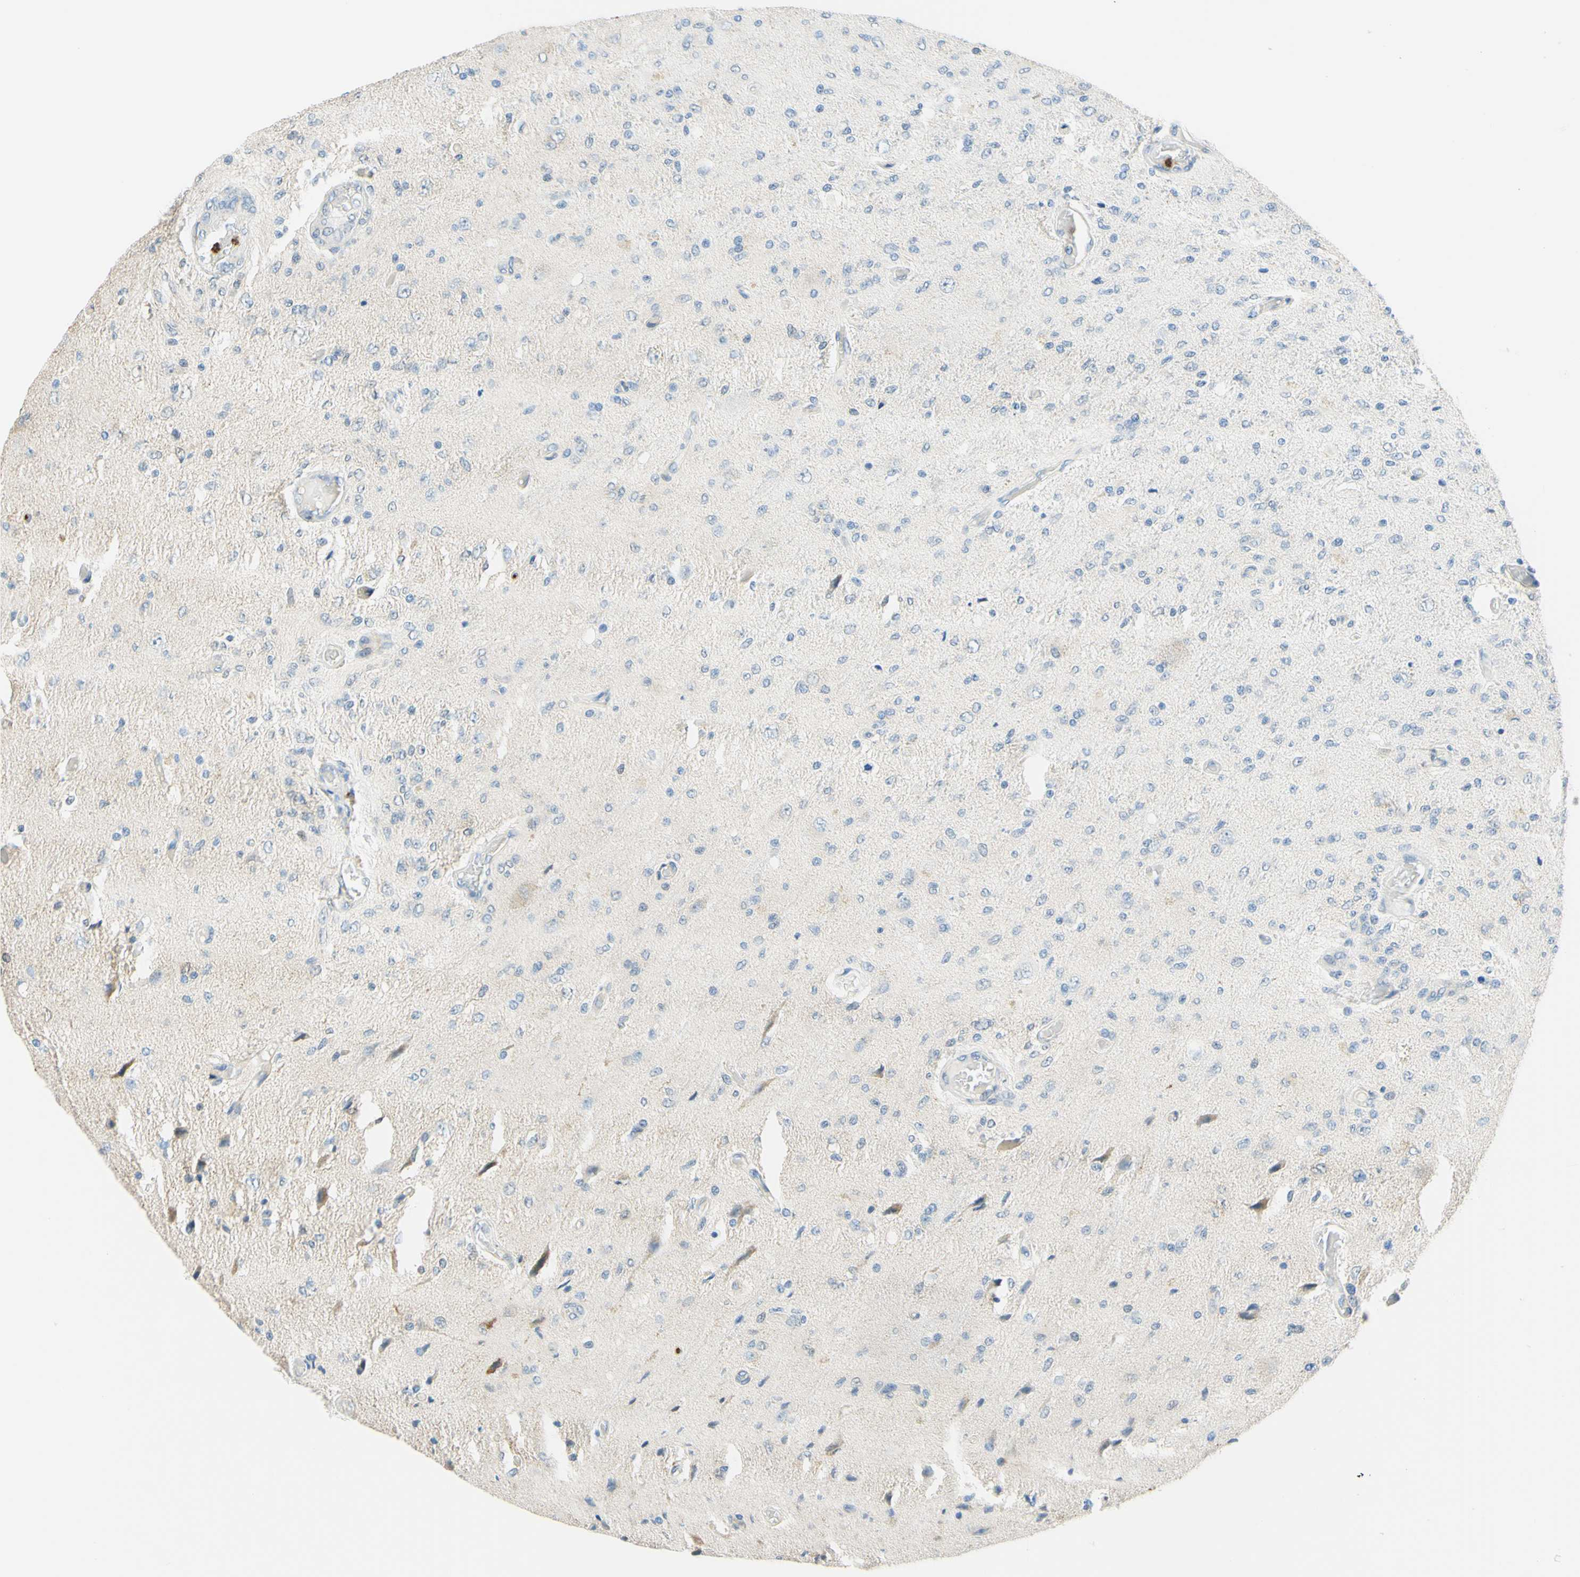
{"staining": {"intensity": "negative", "quantity": "none", "location": "none"}, "tissue": "glioma", "cell_type": "Tumor cells", "image_type": "cancer", "snomed": [{"axis": "morphology", "description": "Normal tissue, NOS"}, {"axis": "morphology", "description": "Glioma, malignant, High grade"}, {"axis": "topography", "description": "Cerebral cortex"}], "caption": "Tumor cells are negative for brown protein staining in malignant high-grade glioma.", "gene": "TREM2", "patient": {"sex": "male", "age": 77}}